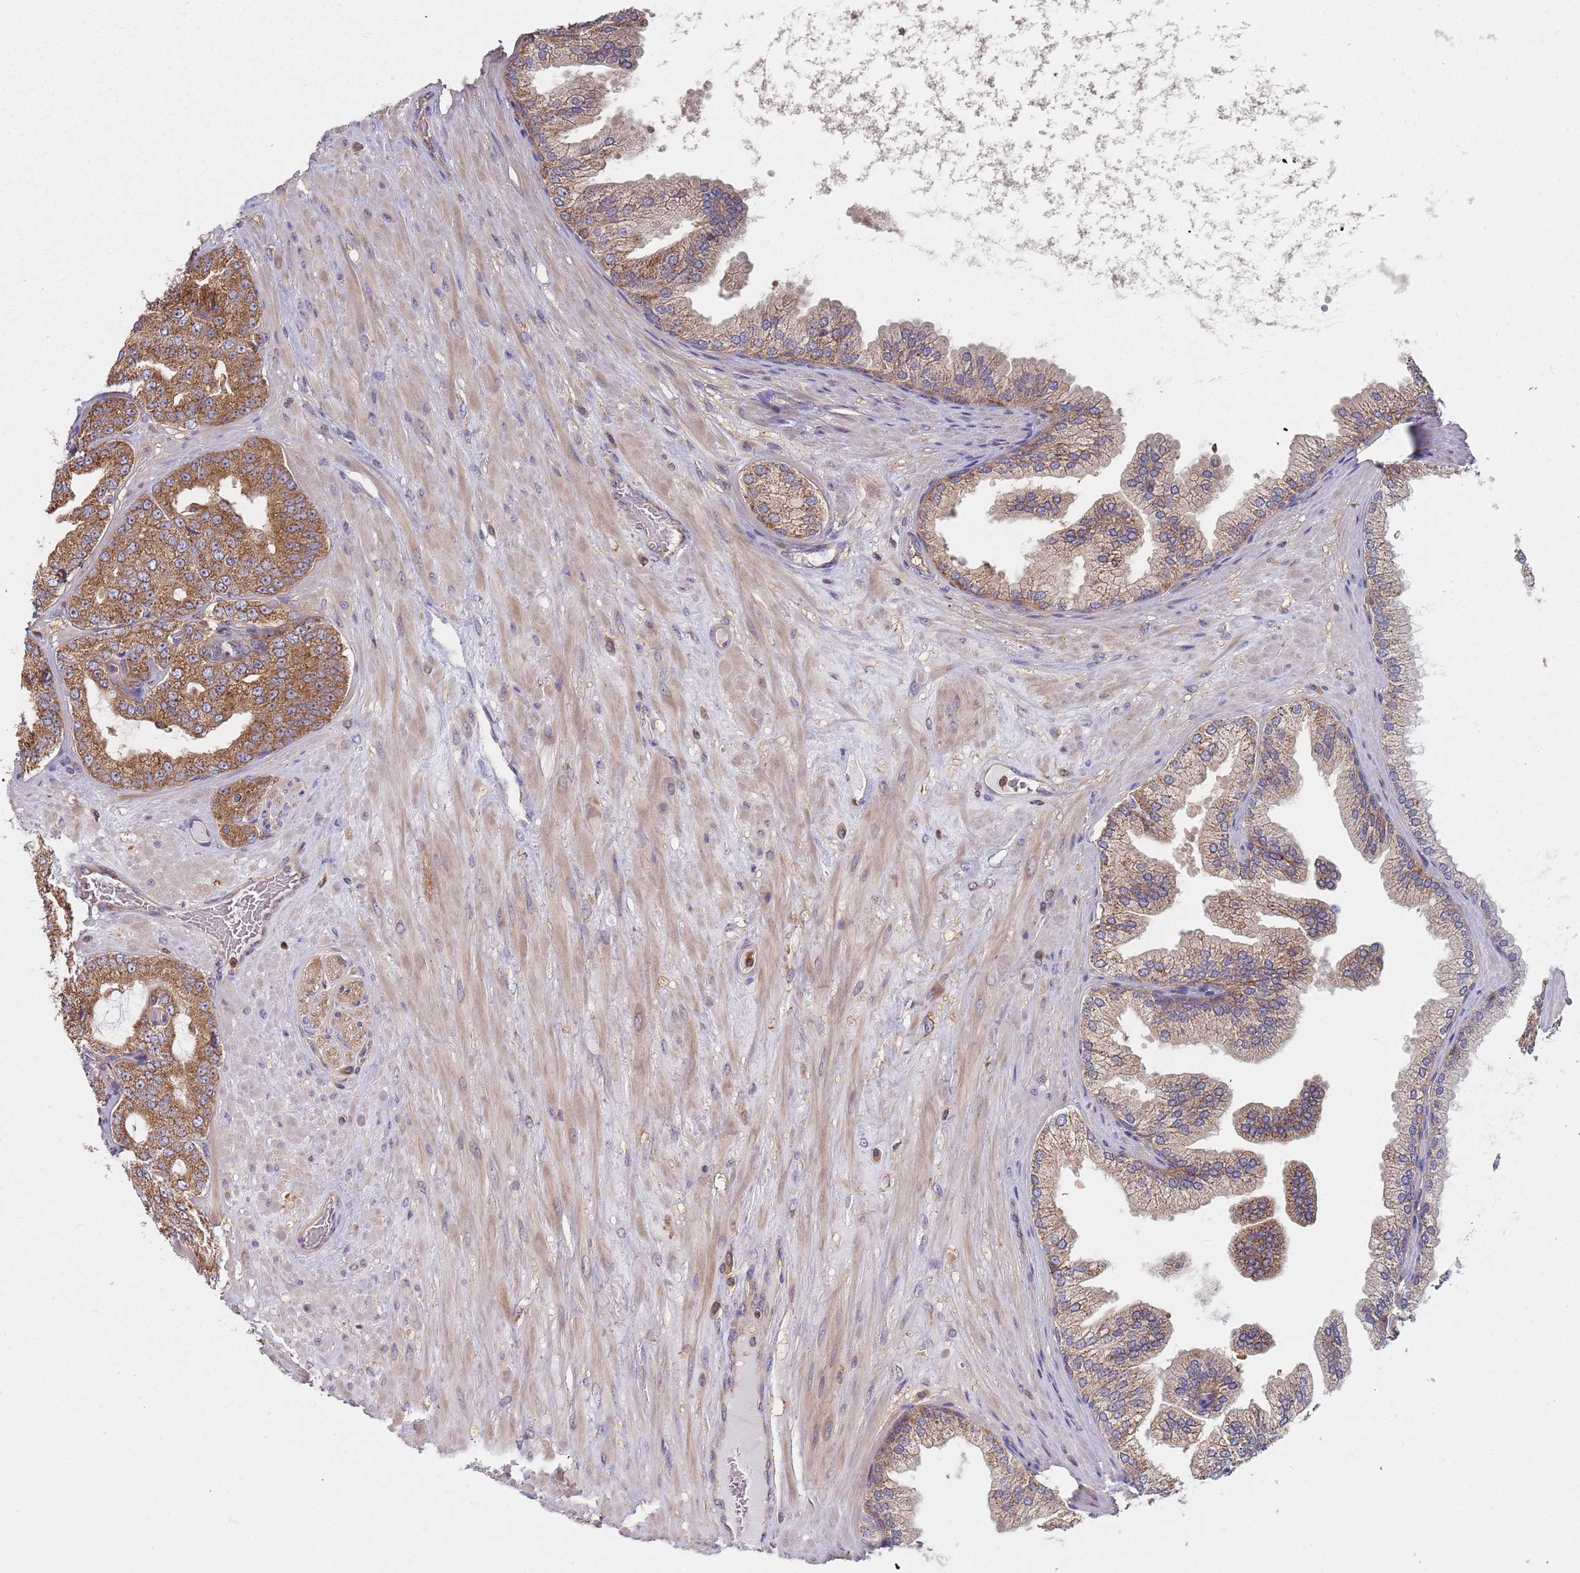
{"staining": {"intensity": "strong", "quantity": ">75%", "location": "cytoplasmic/membranous"}, "tissue": "prostate cancer", "cell_type": "Tumor cells", "image_type": "cancer", "snomed": [{"axis": "morphology", "description": "Adenocarcinoma, Low grade"}, {"axis": "topography", "description": "Prostate"}], "caption": "Prostate adenocarcinoma (low-grade) was stained to show a protein in brown. There is high levels of strong cytoplasmic/membranous staining in approximately >75% of tumor cells.", "gene": "GDI2", "patient": {"sex": "male", "age": 63}}